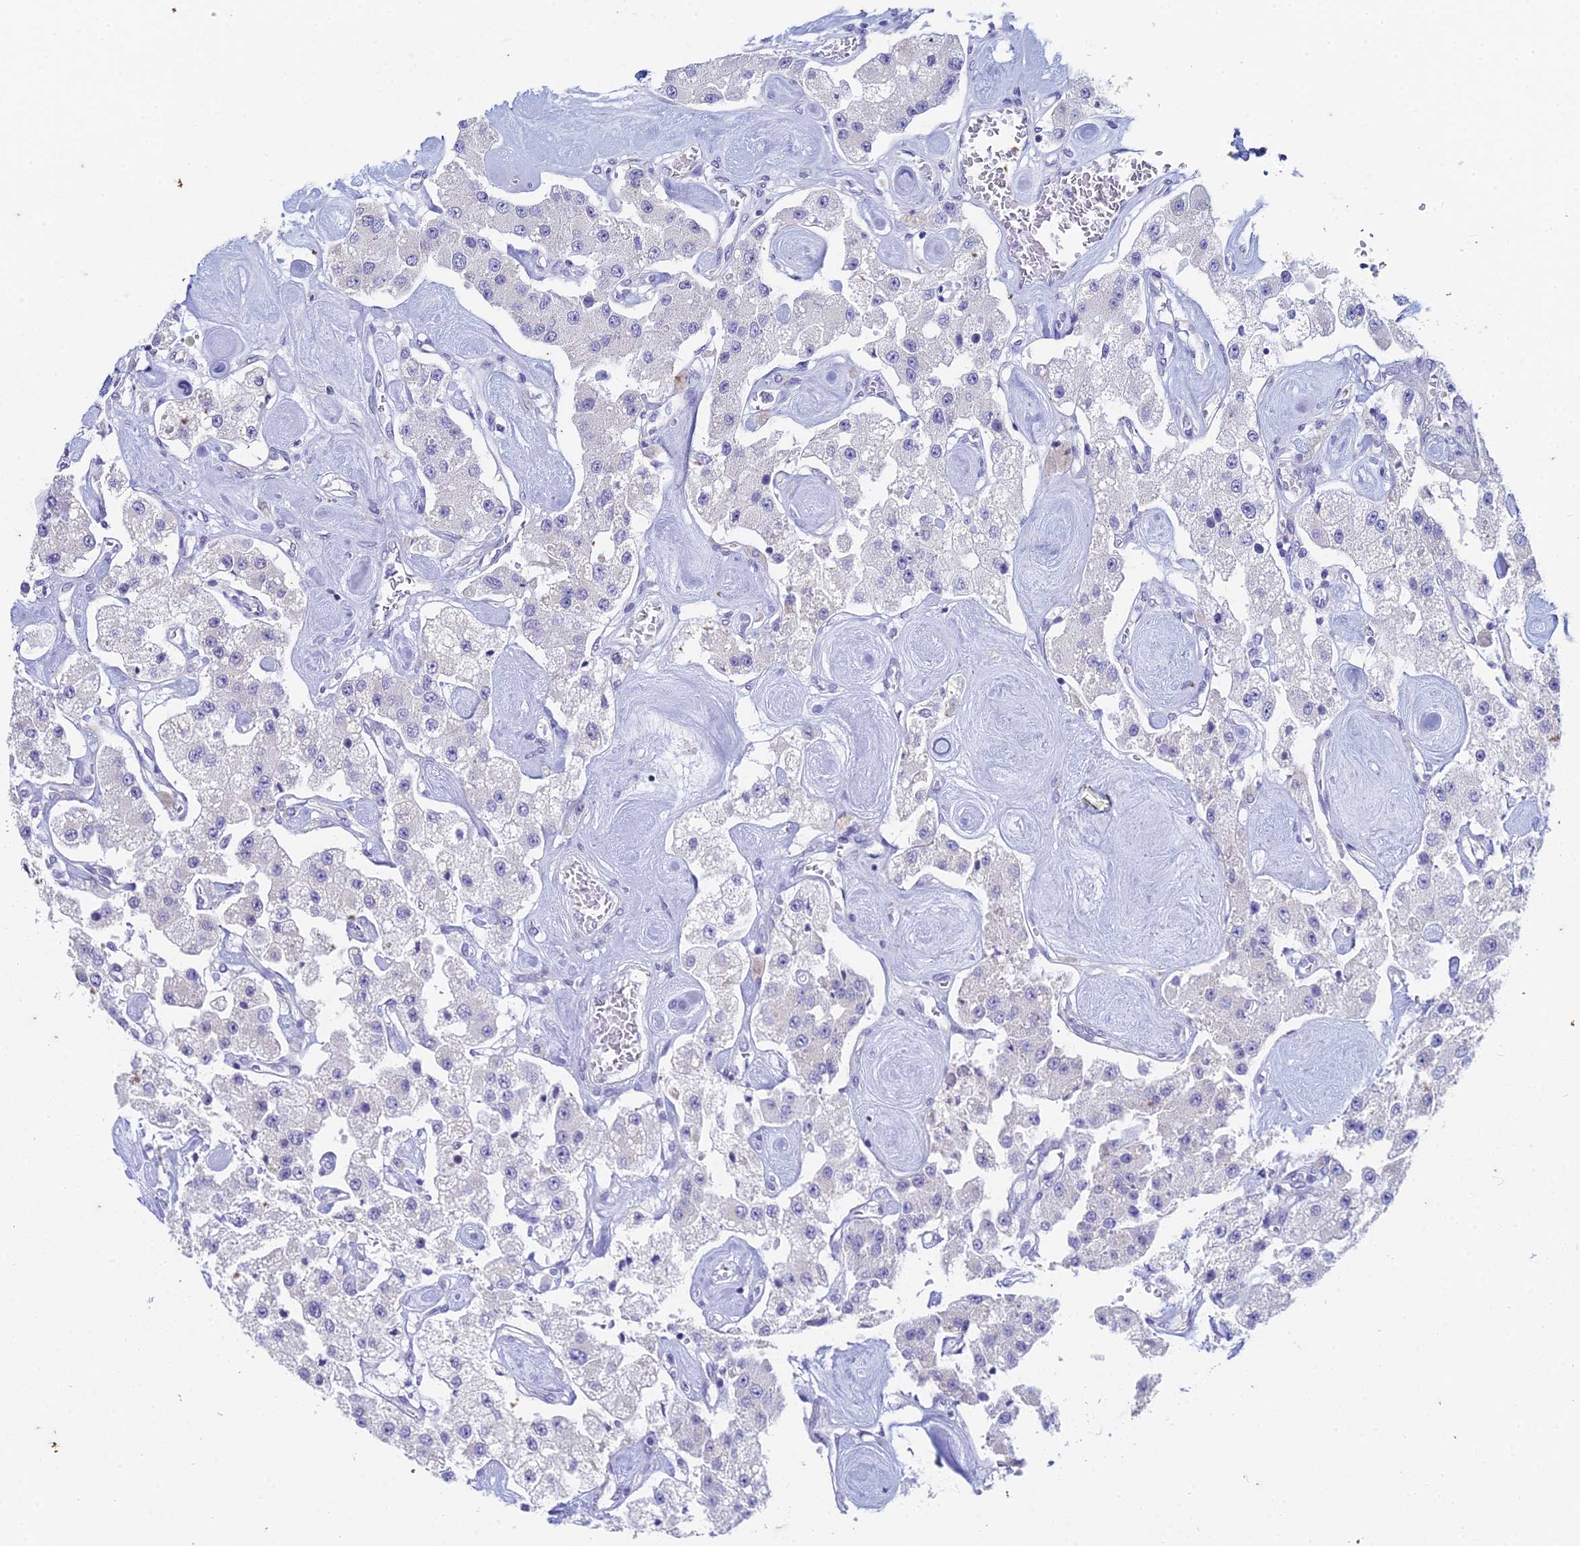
{"staining": {"intensity": "negative", "quantity": "none", "location": "none"}, "tissue": "carcinoid", "cell_type": "Tumor cells", "image_type": "cancer", "snomed": [{"axis": "morphology", "description": "Carcinoid, malignant, NOS"}, {"axis": "topography", "description": "Pancreas"}], "caption": "A high-resolution image shows immunohistochemistry (IHC) staining of carcinoid, which exhibits no significant positivity in tumor cells.", "gene": "EEF2KMT", "patient": {"sex": "male", "age": 41}}